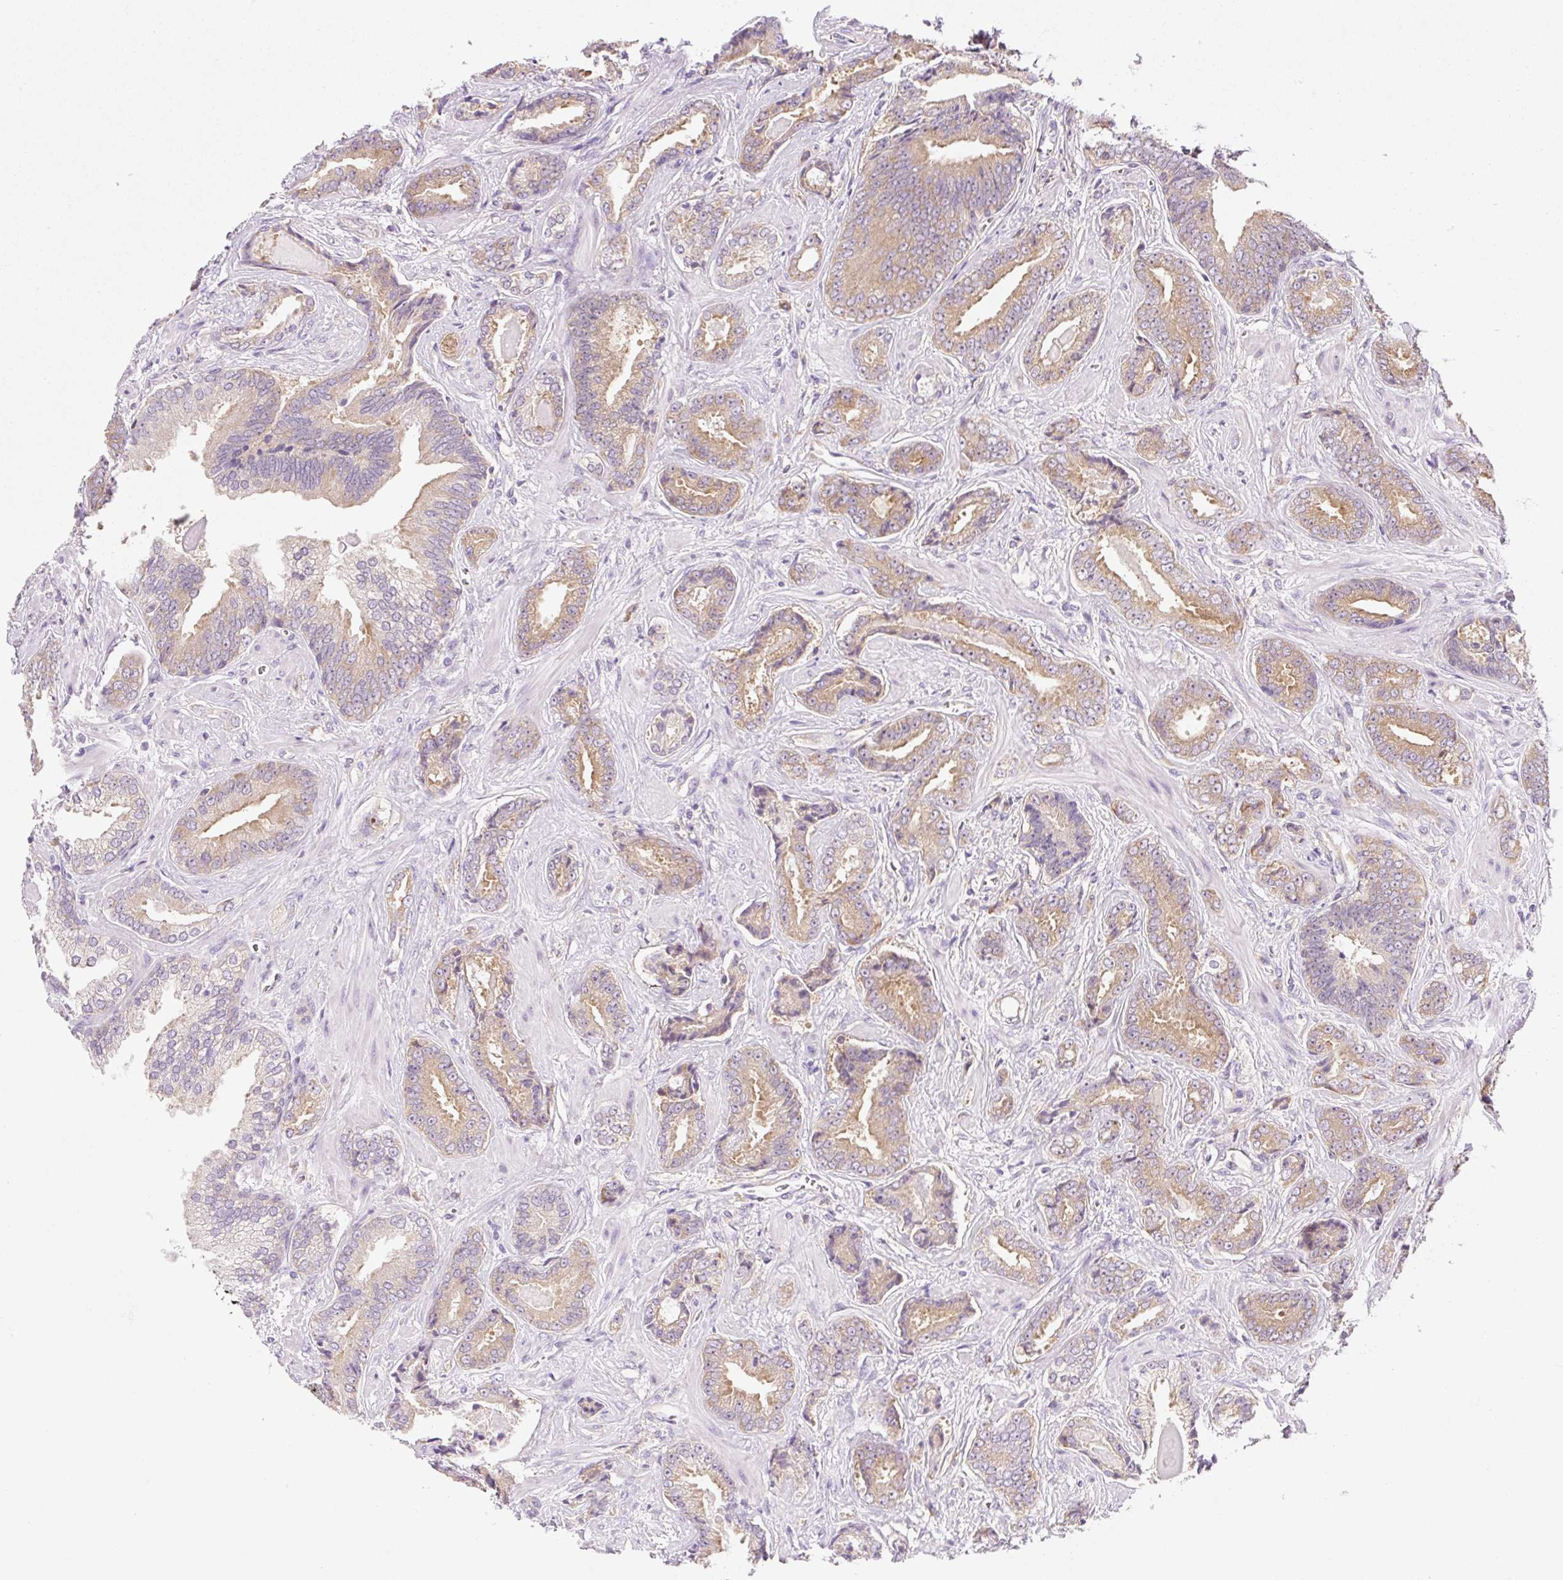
{"staining": {"intensity": "moderate", "quantity": ">75%", "location": "cytoplasmic/membranous"}, "tissue": "prostate cancer", "cell_type": "Tumor cells", "image_type": "cancer", "snomed": [{"axis": "morphology", "description": "Adenocarcinoma, Low grade"}, {"axis": "topography", "description": "Prostate"}], "caption": "IHC (DAB (3,3'-diaminobenzidine)) staining of prostate low-grade adenocarcinoma displays moderate cytoplasmic/membranous protein staining in about >75% of tumor cells. IHC stains the protein of interest in brown and the nuclei are stained blue.", "gene": "RPL18A", "patient": {"sex": "male", "age": 62}}